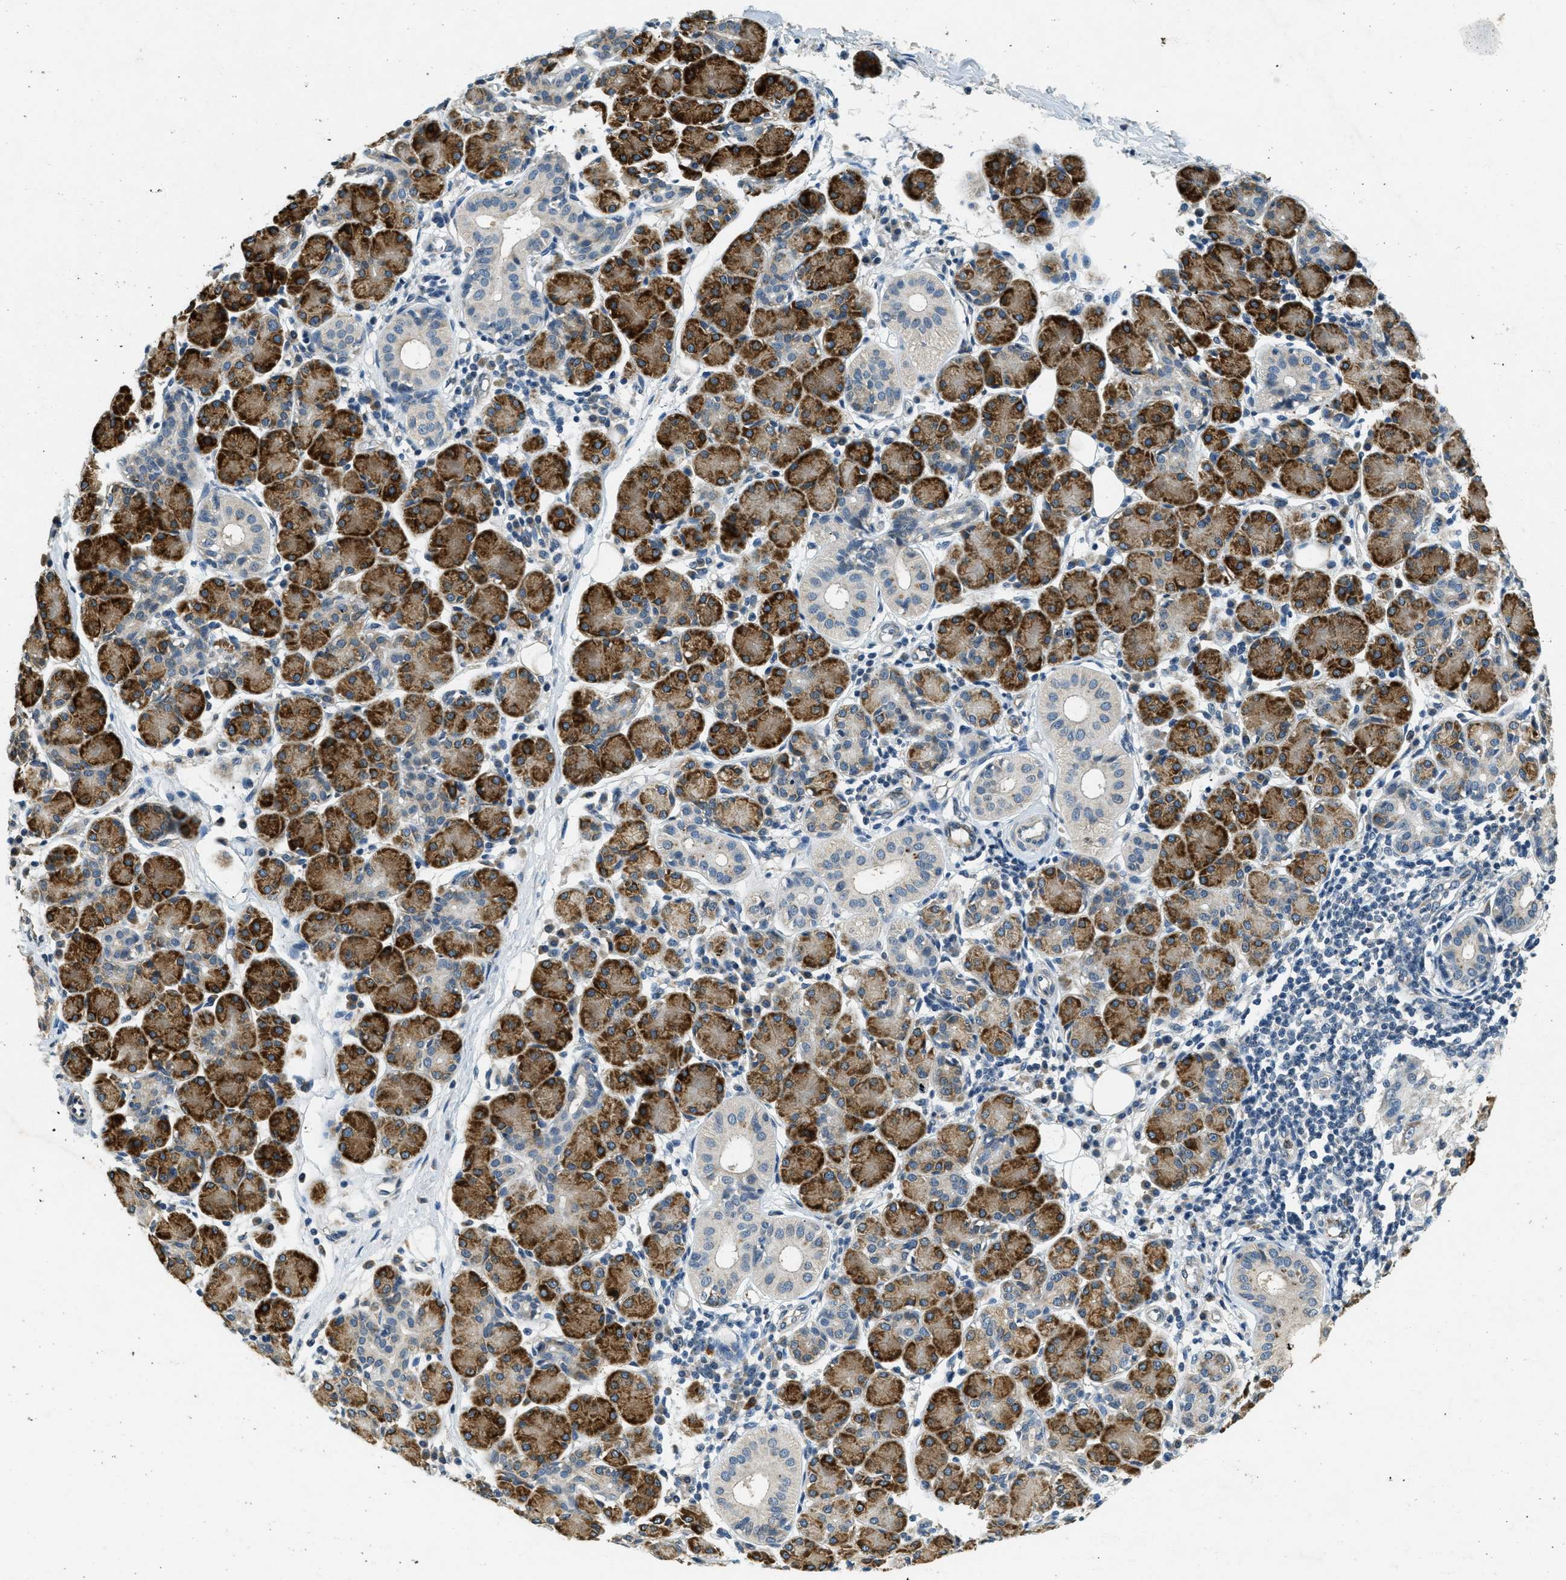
{"staining": {"intensity": "strong", "quantity": "25%-75%", "location": "cytoplasmic/membranous"}, "tissue": "salivary gland", "cell_type": "Glandular cells", "image_type": "normal", "snomed": [{"axis": "morphology", "description": "Normal tissue, NOS"}, {"axis": "morphology", "description": "Inflammation, NOS"}, {"axis": "topography", "description": "Lymph node"}, {"axis": "topography", "description": "Salivary gland"}], "caption": "Salivary gland stained with a brown dye displays strong cytoplasmic/membranous positive staining in about 25%-75% of glandular cells.", "gene": "RAB3D", "patient": {"sex": "male", "age": 3}}